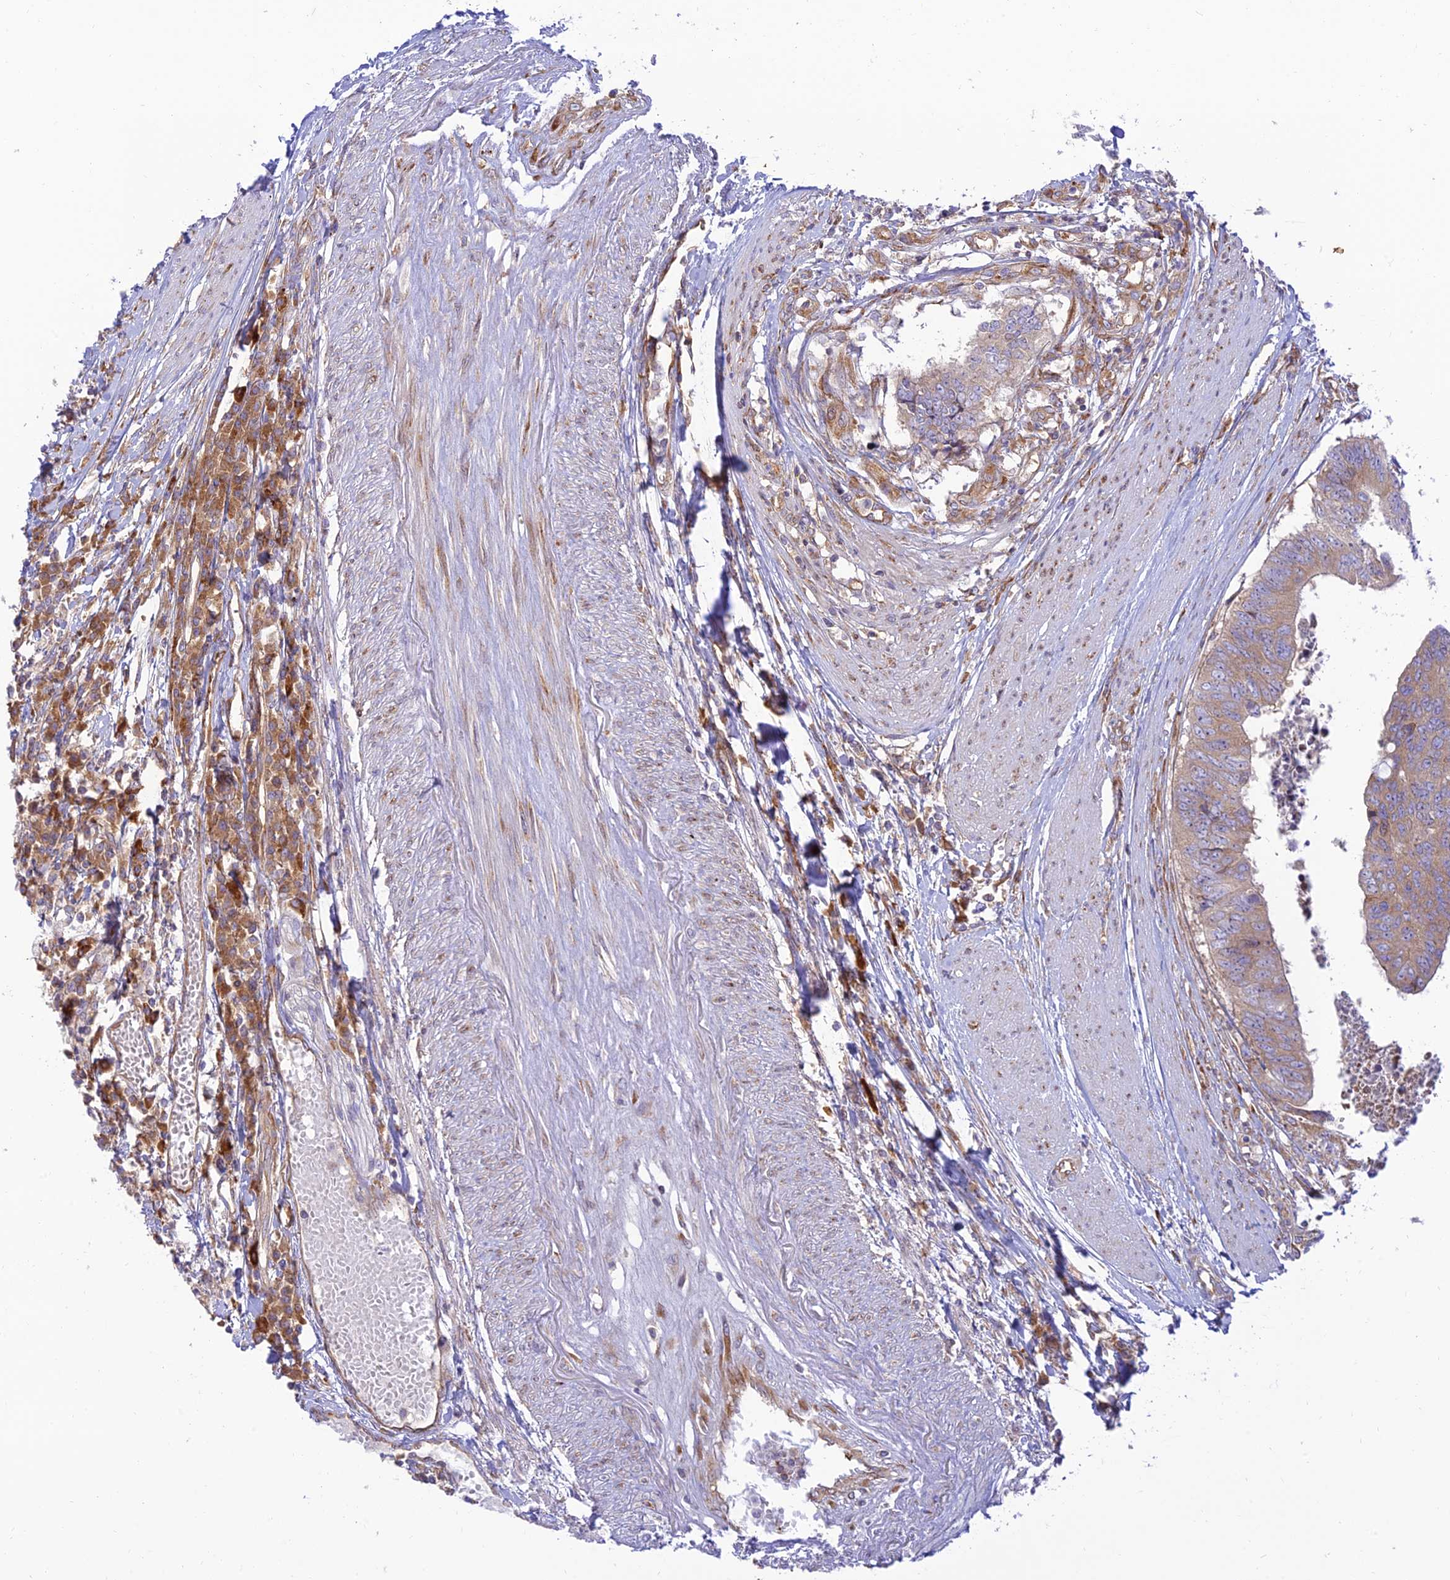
{"staining": {"intensity": "weak", "quantity": "25%-75%", "location": "cytoplasmic/membranous"}, "tissue": "colorectal cancer", "cell_type": "Tumor cells", "image_type": "cancer", "snomed": [{"axis": "morphology", "description": "Adenocarcinoma, NOS"}, {"axis": "topography", "description": "Rectum"}], "caption": "Tumor cells demonstrate low levels of weak cytoplasmic/membranous staining in approximately 25%-75% of cells in human colorectal adenocarcinoma.", "gene": "PIMREG", "patient": {"sex": "male", "age": 84}}